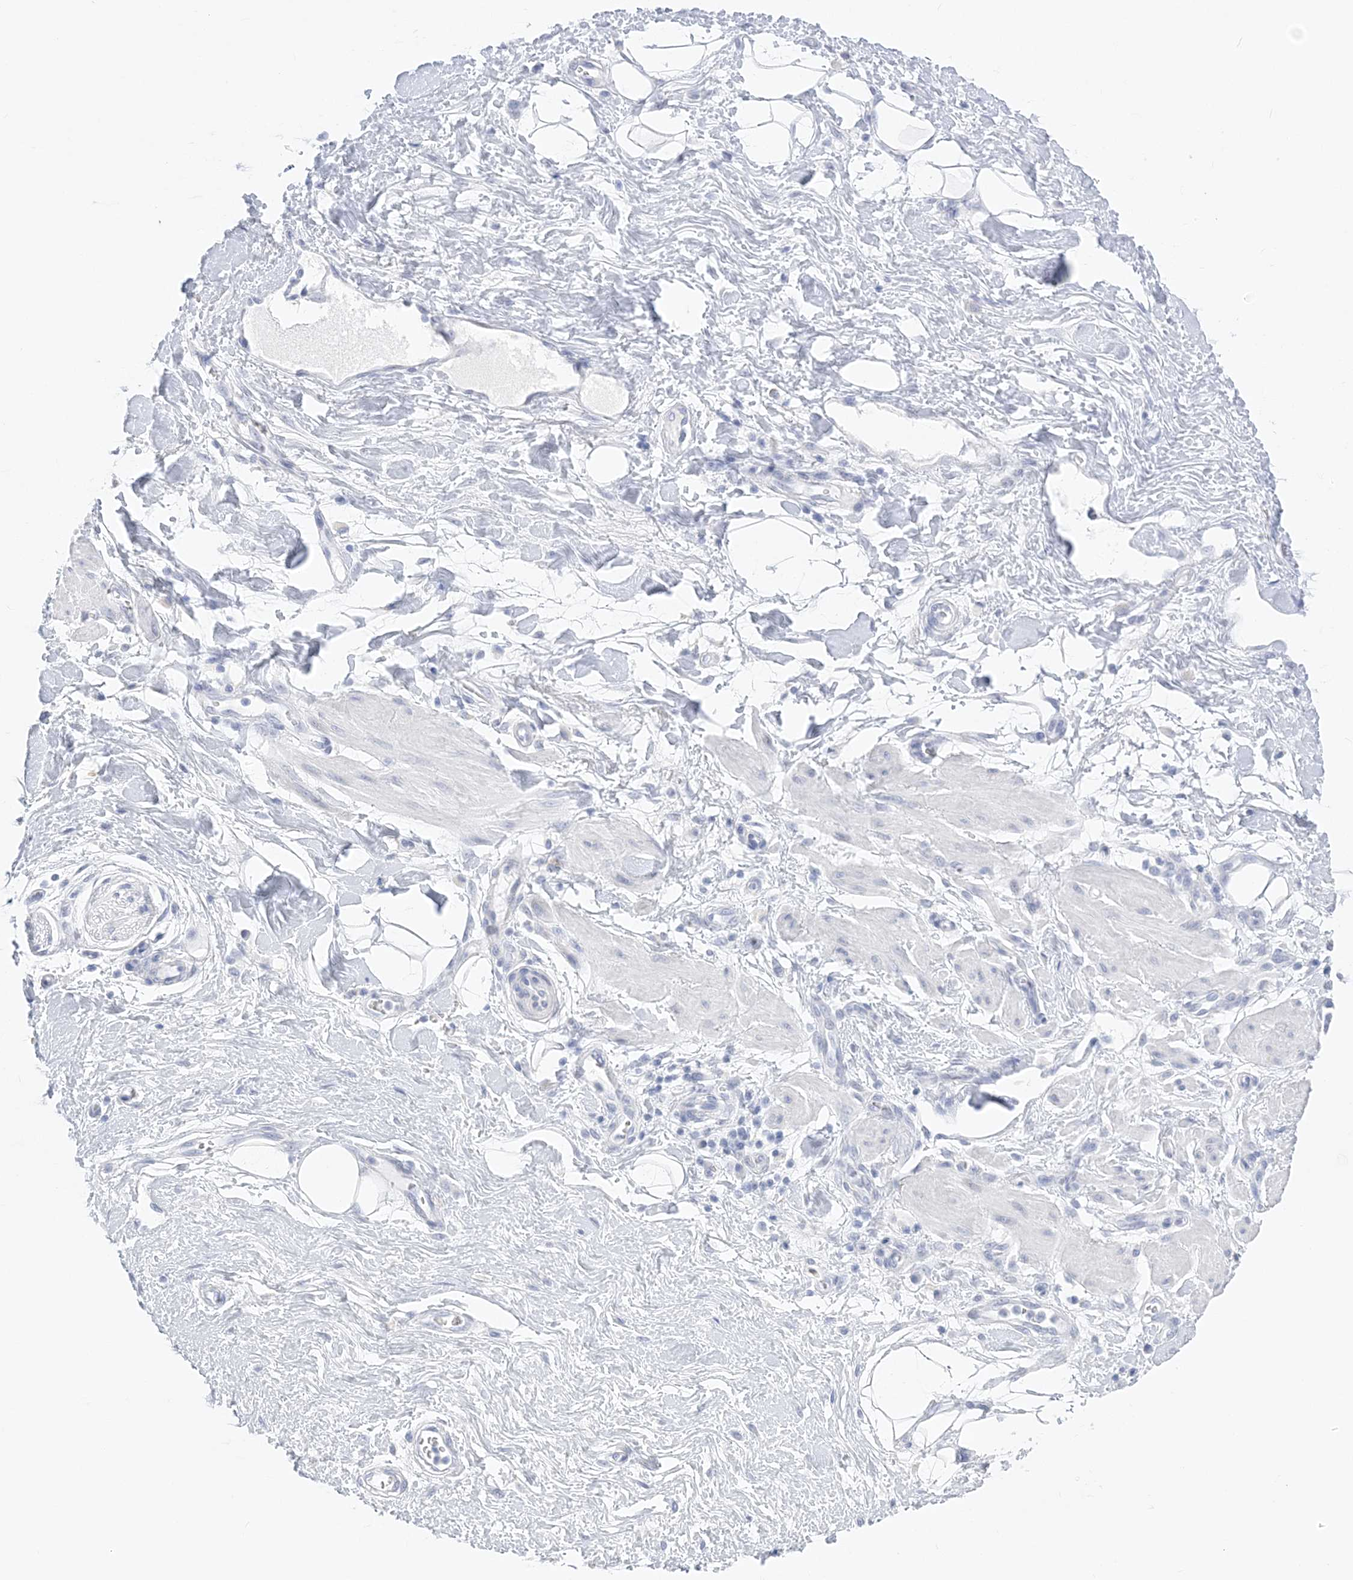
{"staining": {"intensity": "negative", "quantity": "none", "location": "none"}, "tissue": "adipose tissue", "cell_type": "Adipocytes", "image_type": "normal", "snomed": [{"axis": "morphology", "description": "Normal tissue, NOS"}, {"axis": "morphology", "description": "Adenocarcinoma, NOS"}, {"axis": "topography", "description": "Pancreas"}, {"axis": "topography", "description": "Peripheral nerve tissue"}], "caption": "Image shows no protein expression in adipocytes of benign adipose tissue.", "gene": "SH3YL1", "patient": {"sex": "male", "age": 59}}